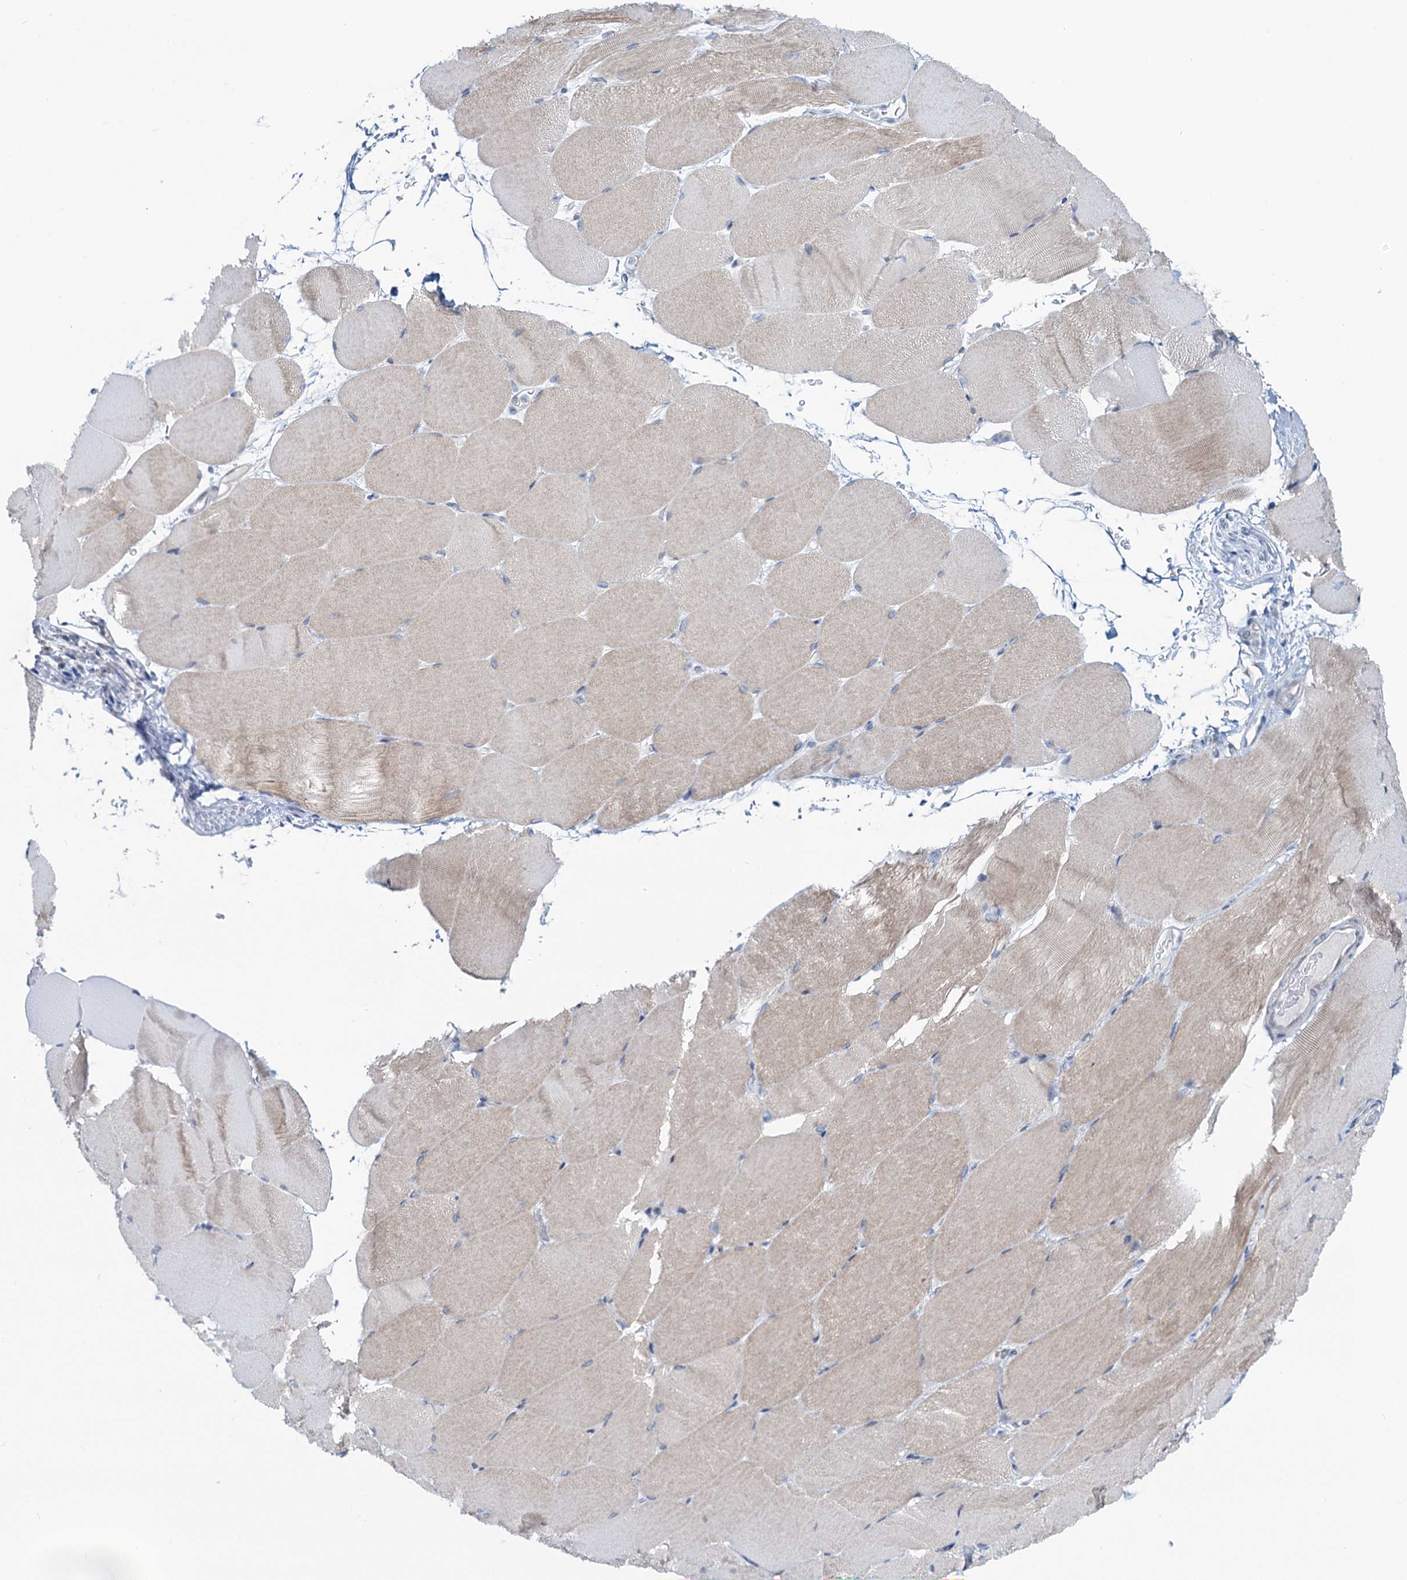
{"staining": {"intensity": "weak", "quantity": "<25%", "location": "cytoplasmic/membranous"}, "tissue": "skeletal muscle", "cell_type": "Myocytes", "image_type": "normal", "snomed": [{"axis": "morphology", "description": "Normal tissue, NOS"}, {"axis": "topography", "description": "Skeletal muscle"}, {"axis": "topography", "description": "Parathyroid gland"}], "caption": "Micrograph shows no significant protein expression in myocytes of normal skeletal muscle. The staining is performed using DAB (3,3'-diaminobenzidine) brown chromogen with nuclei counter-stained in using hematoxylin.", "gene": "TOX3", "patient": {"sex": "female", "age": 37}}